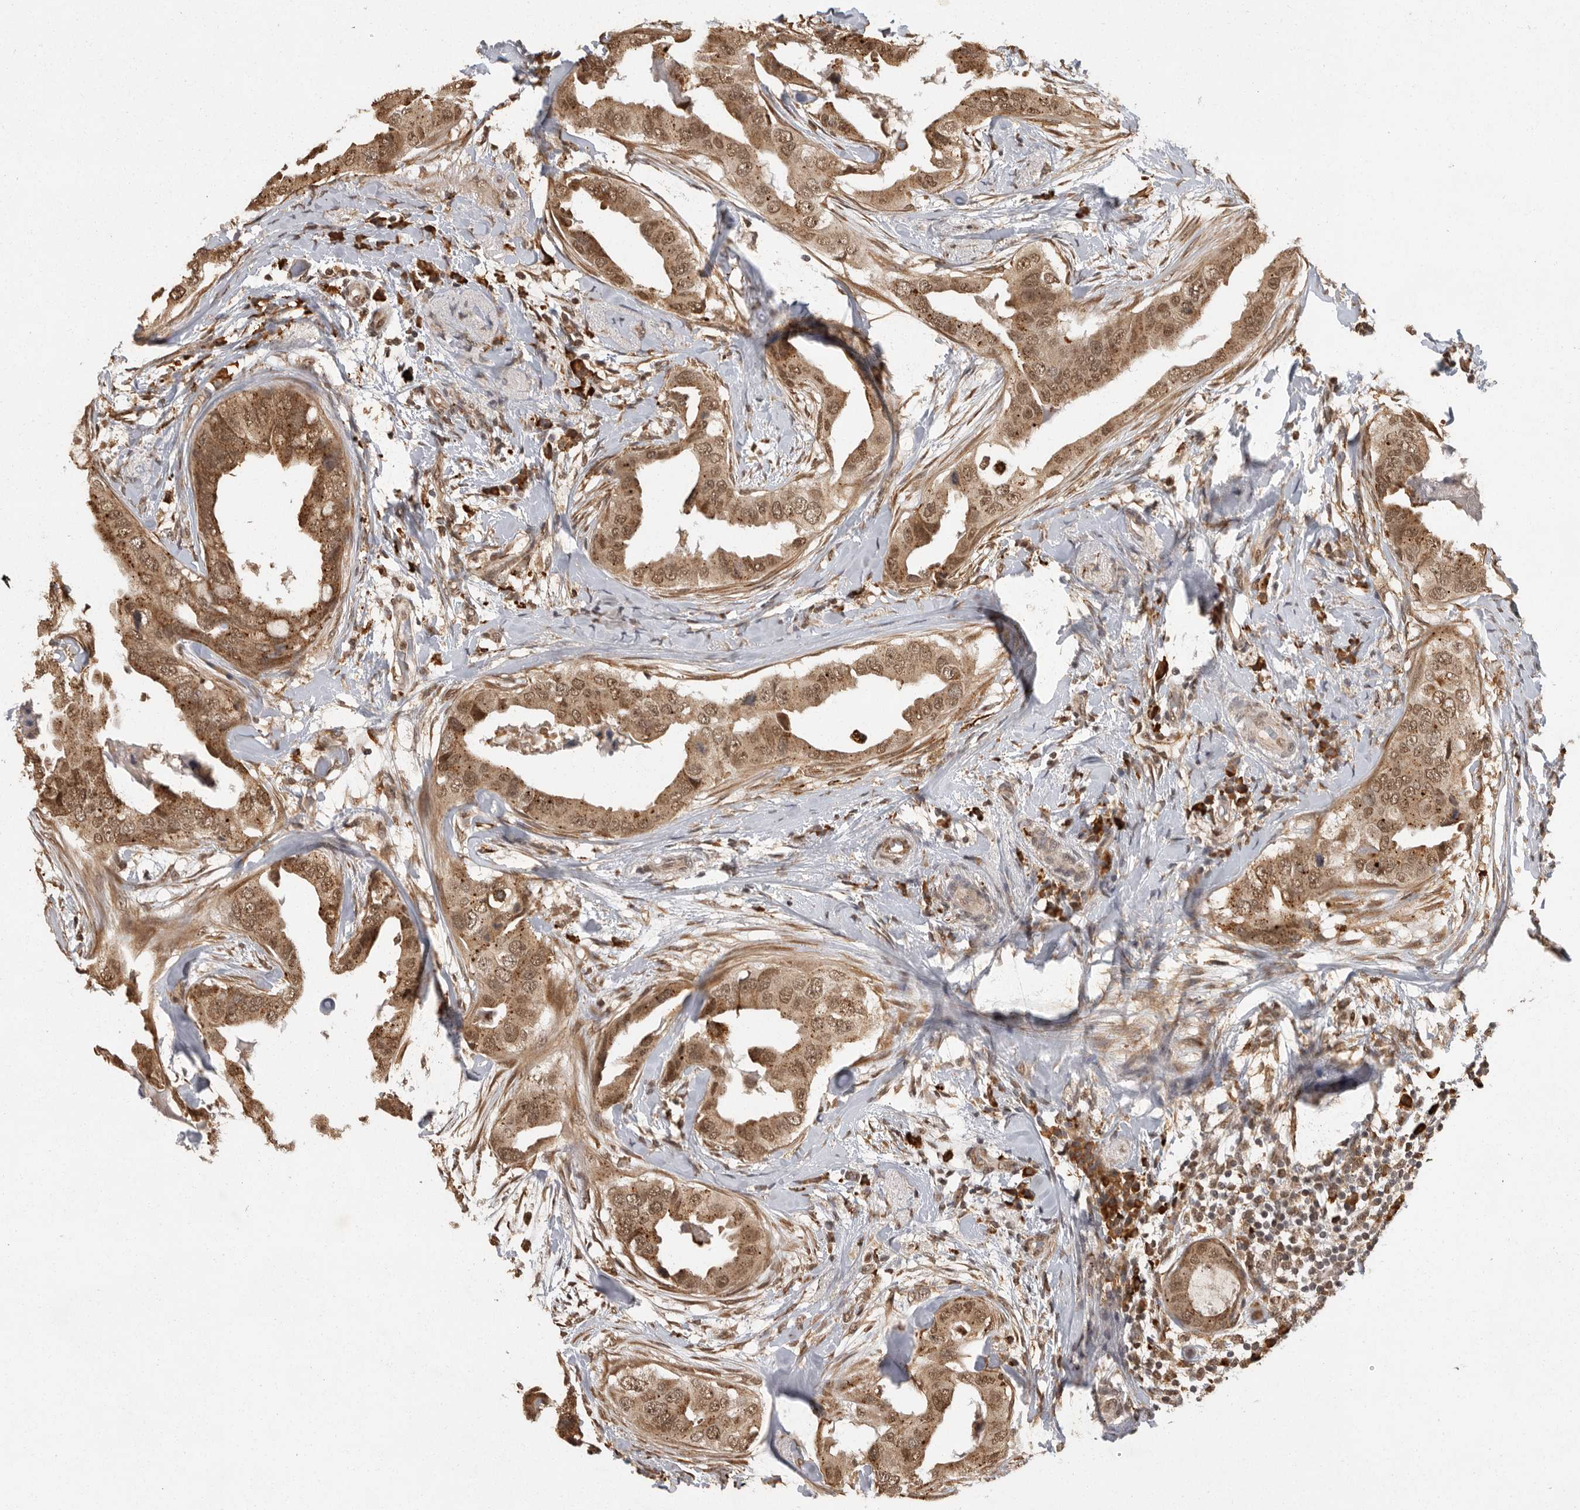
{"staining": {"intensity": "moderate", "quantity": ">75%", "location": "cytoplasmic/membranous,nuclear"}, "tissue": "breast cancer", "cell_type": "Tumor cells", "image_type": "cancer", "snomed": [{"axis": "morphology", "description": "Duct carcinoma"}, {"axis": "topography", "description": "Breast"}], "caption": "An image showing moderate cytoplasmic/membranous and nuclear staining in approximately >75% of tumor cells in invasive ductal carcinoma (breast), as visualized by brown immunohistochemical staining.", "gene": "ZNF83", "patient": {"sex": "female", "age": 40}}